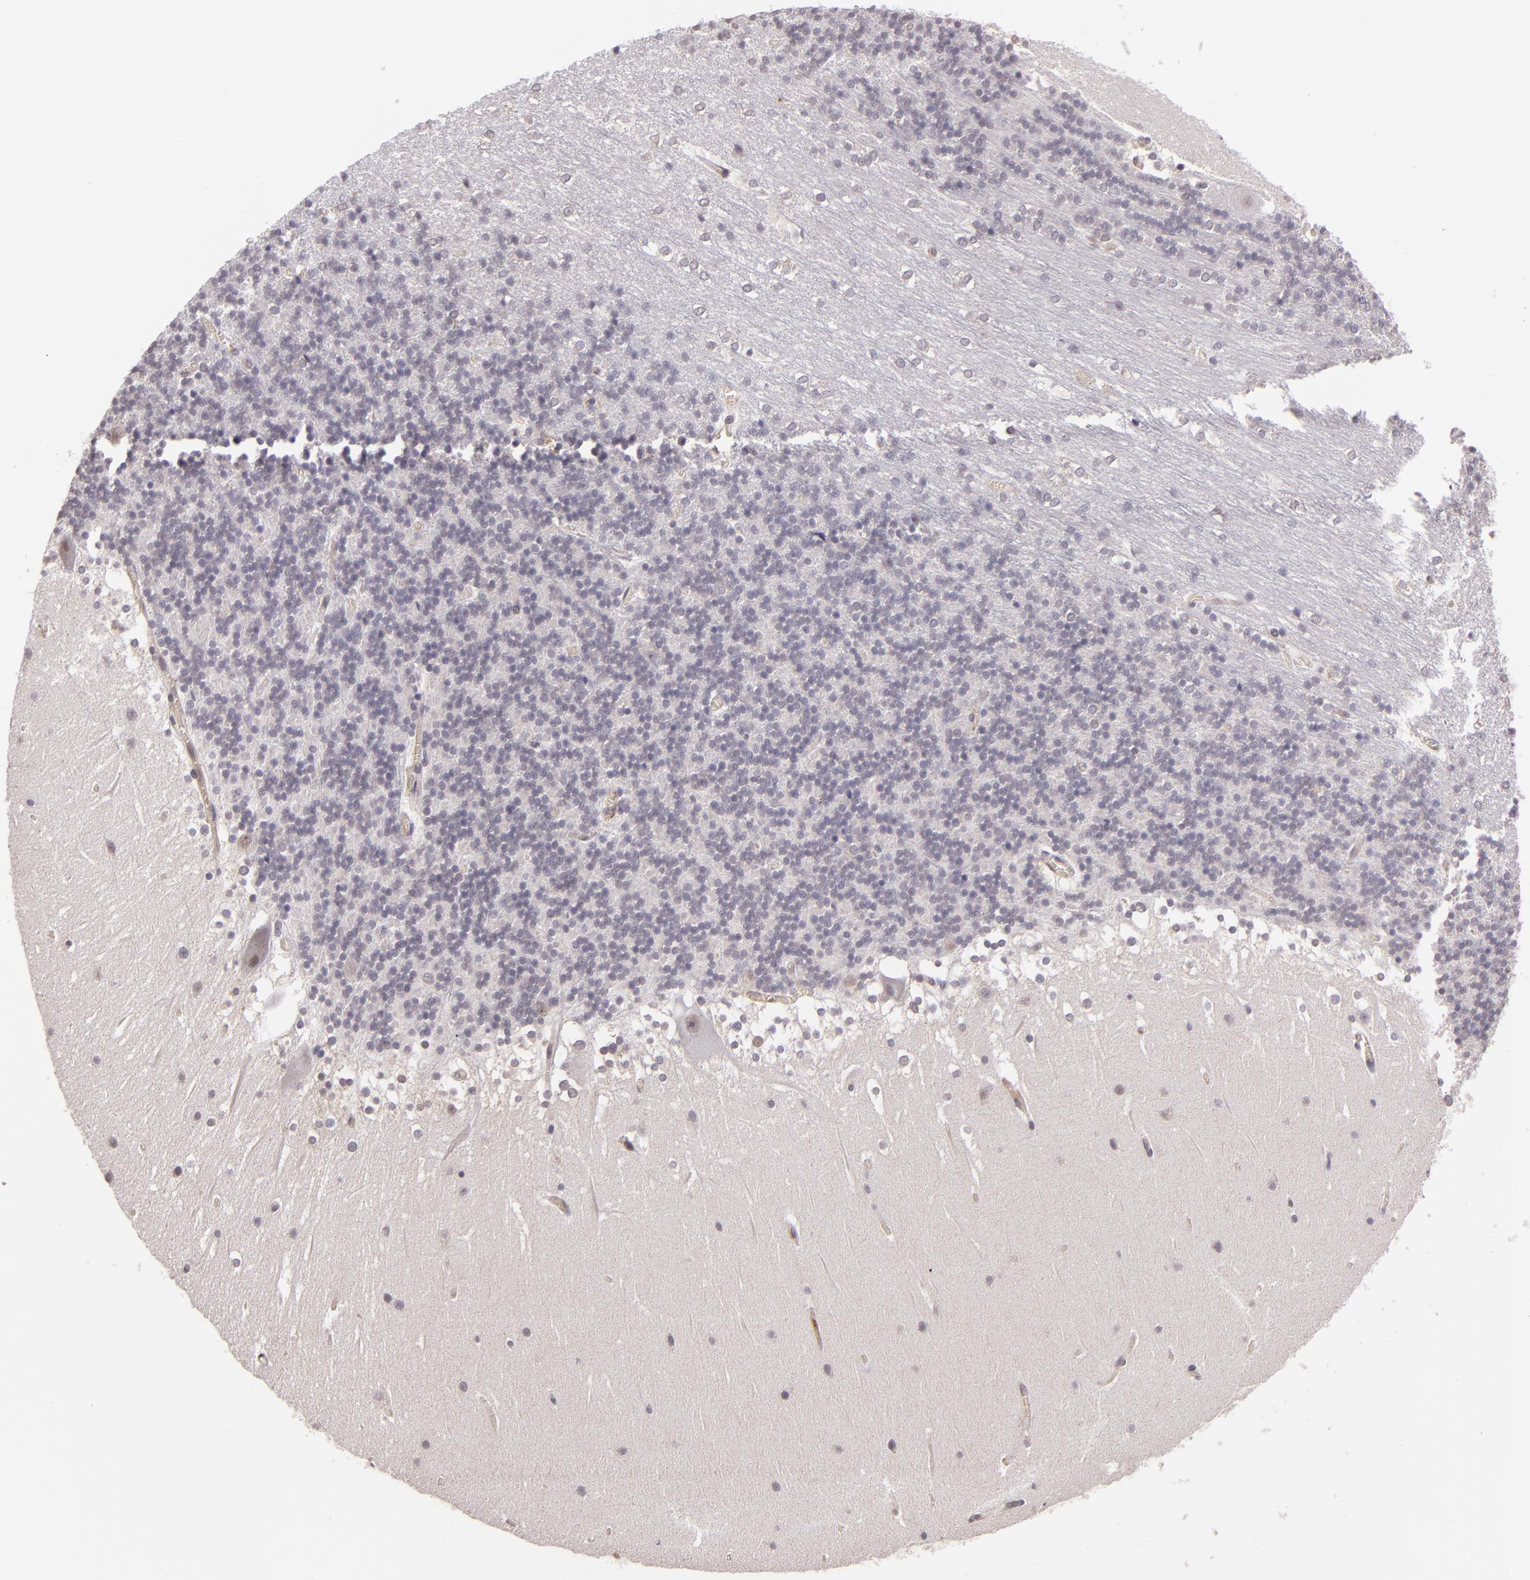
{"staining": {"intensity": "negative", "quantity": "none", "location": "none"}, "tissue": "cerebellum", "cell_type": "Cells in granular layer", "image_type": "normal", "snomed": [{"axis": "morphology", "description": "Normal tissue, NOS"}, {"axis": "topography", "description": "Cerebellum"}], "caption": "The photomicrograph displays no significant positivity in cells in granular layer of cerebellum.", "gene": "SYTL4", "patient": {"sex": "female", "age": 19}}